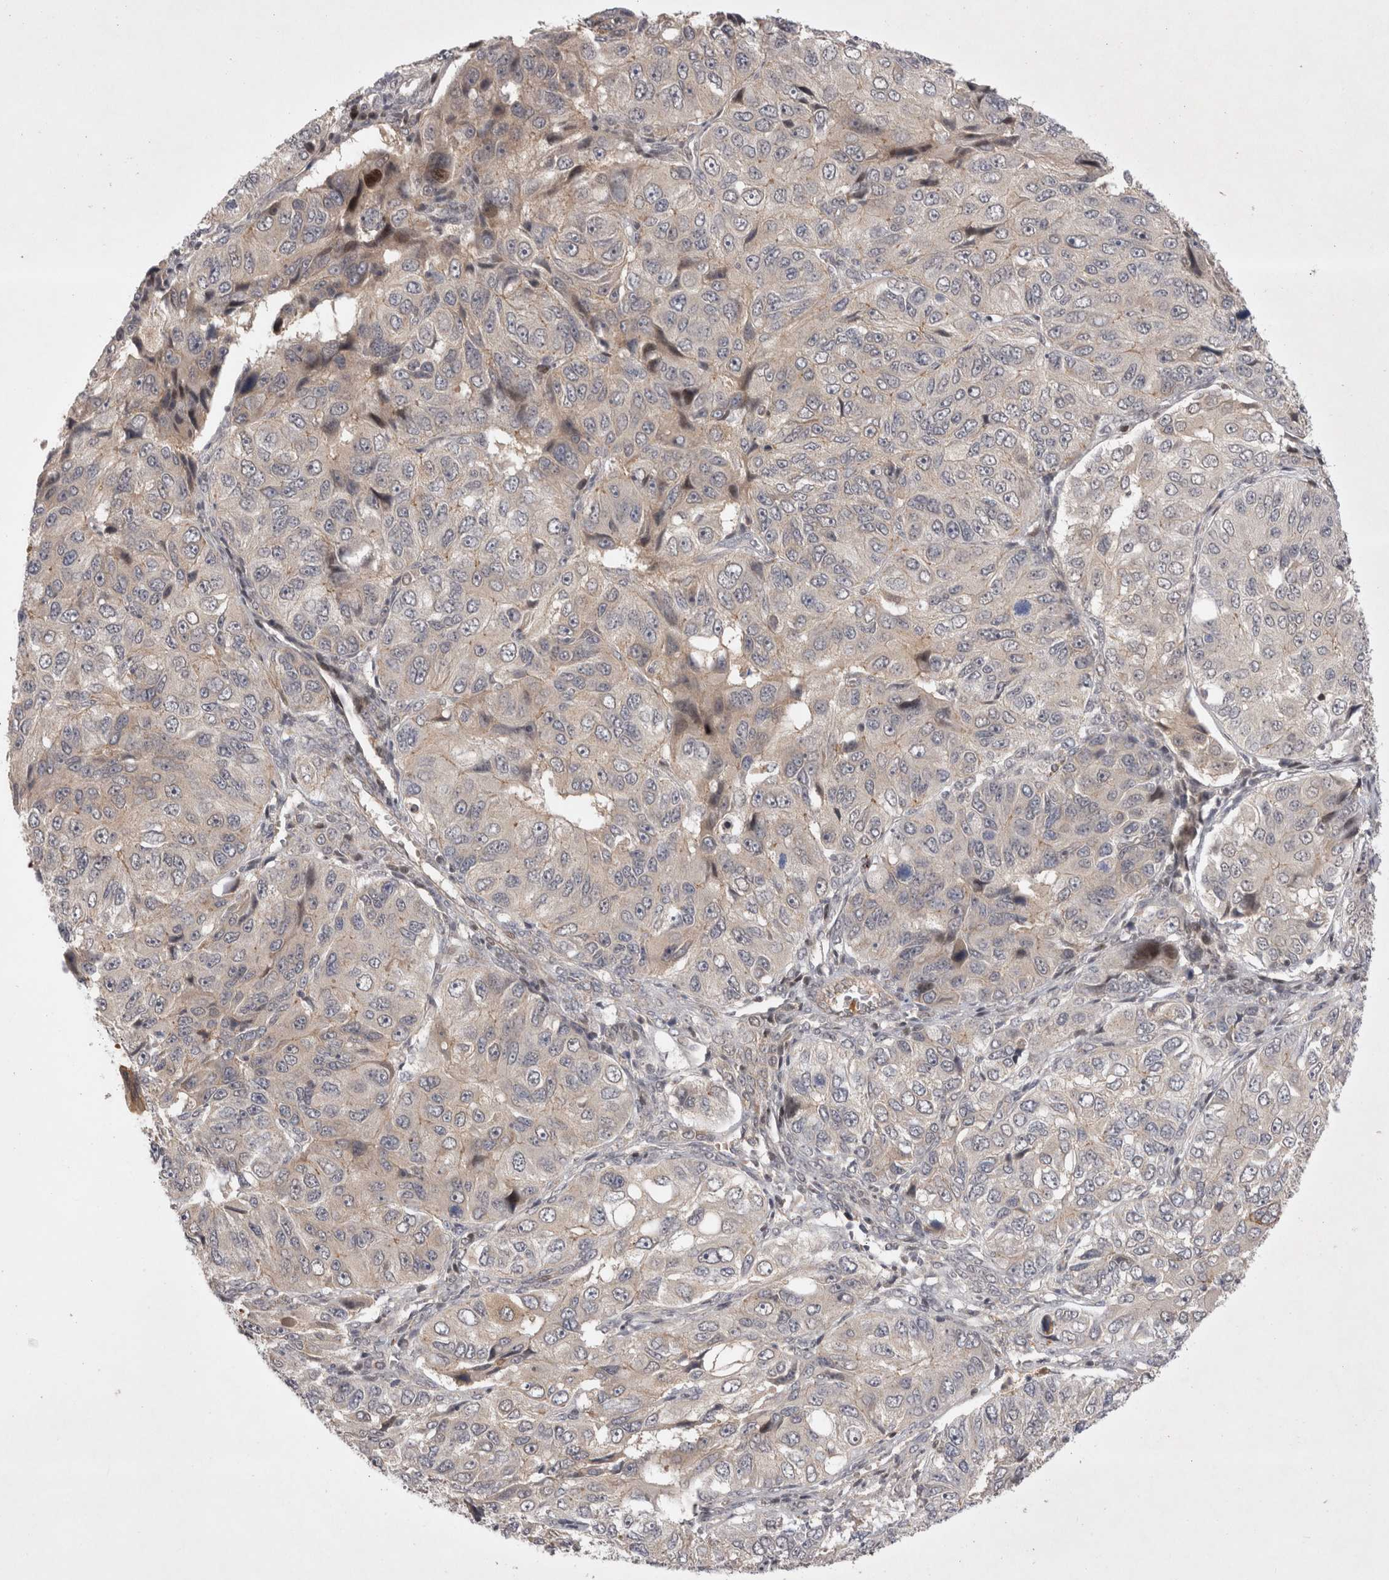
{"staining": {"intensity": "negative", "quantity": "none", "location": "none"}, "tissue": "ovarian cancer", "cell_type": "Tumor cells", "image_type": "cancer", "snomed": [{"axis": "morphology", "description": "Carcinoma, endometroid"}, {"axis": "topography", "description": "Ovary"}], "caption": "Immunohistochemistry of ovarian cancer (endometroid carcinoma) shows no expression in tumor cells.", "gene": "PLEKHM1", "patient": {"sex": "female", "age": 51}}